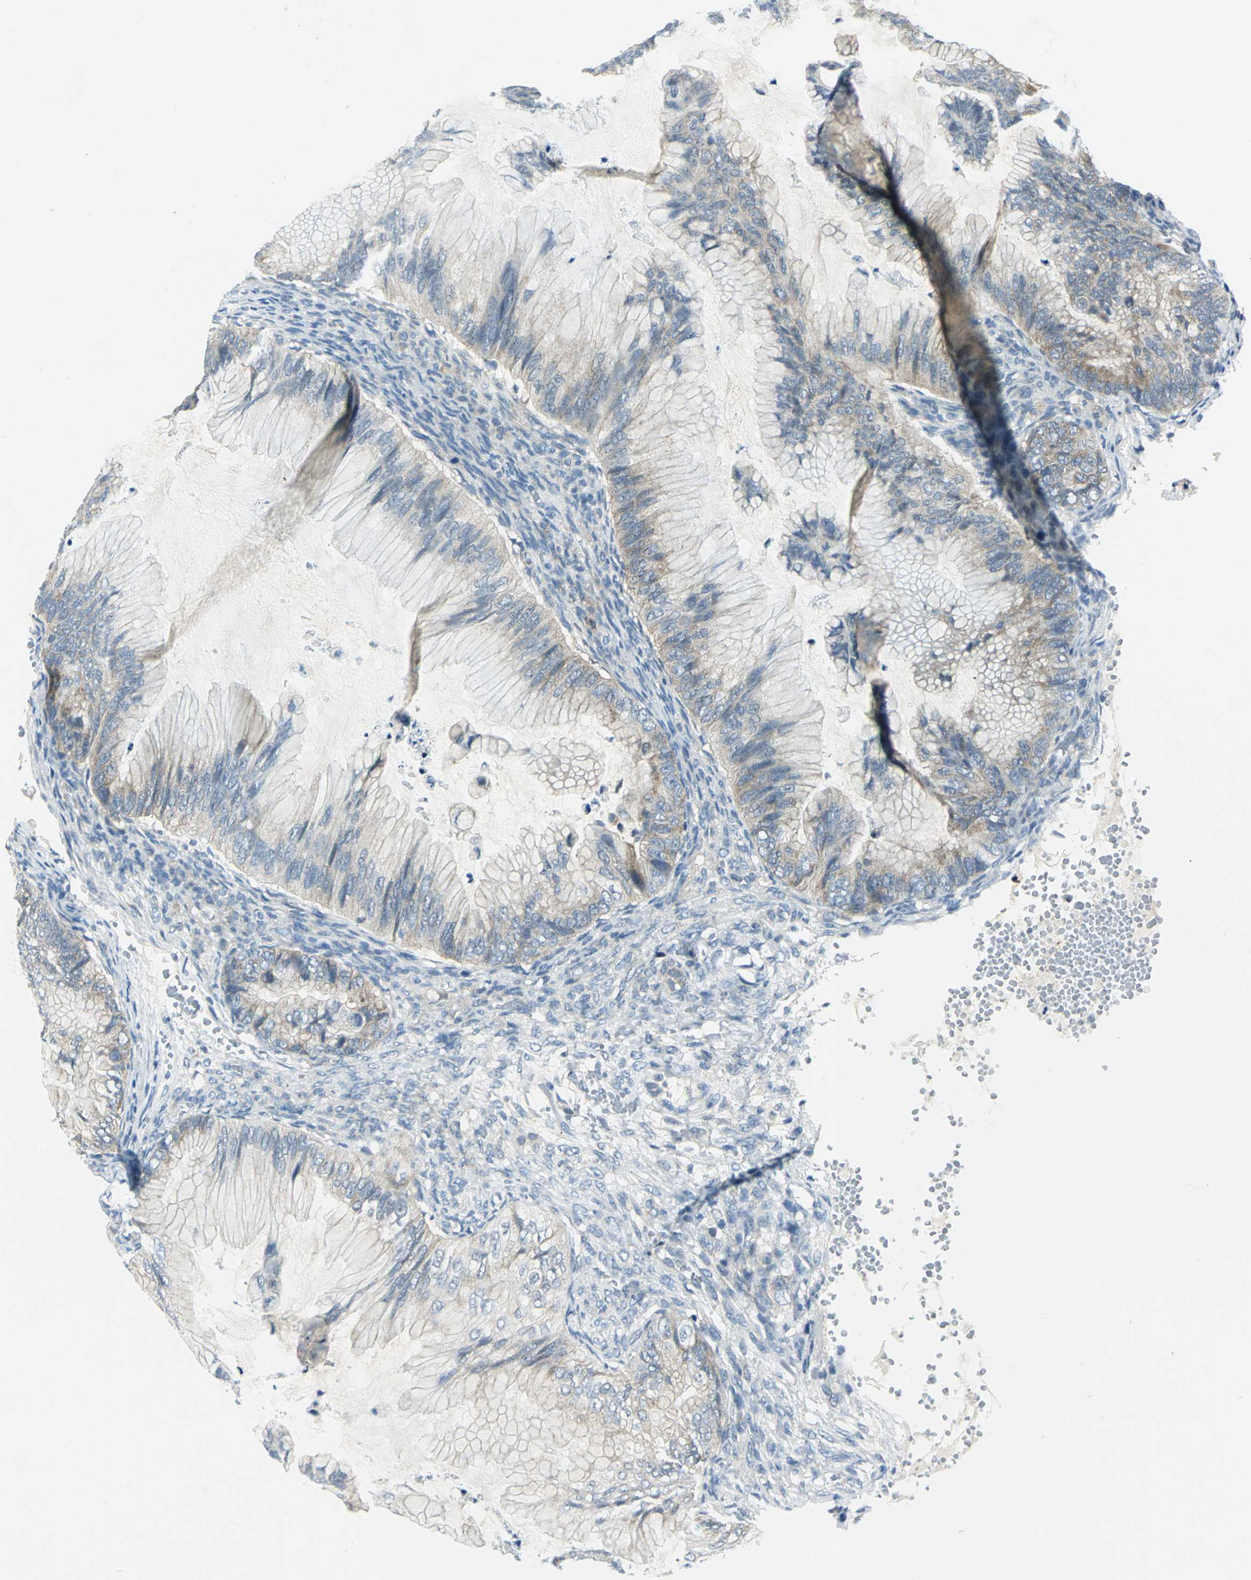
{"staining": {"intensity": "weak", "quantity": "25%-75%", "location": "cytoplasmic/membranous"}, "tissue": "ovarian cancer", "cell_type": "Tumor cells", "image_type": "cancer", "snomed": [{"axis": "morphology", "description": "Cystadenocarcinoma, mucinous, NOS"}, {"axis": "topography", "description": "Ovary"}], "caption": "Ovarian mucinous cystadenocarcinoma stained with a brown dye exhibits weak cytoplasmic/membranous positive staining in about 25%-75% of tumor cells.", "gene": "ALDOA", "patient": {"sex": "female", "age": 36}}